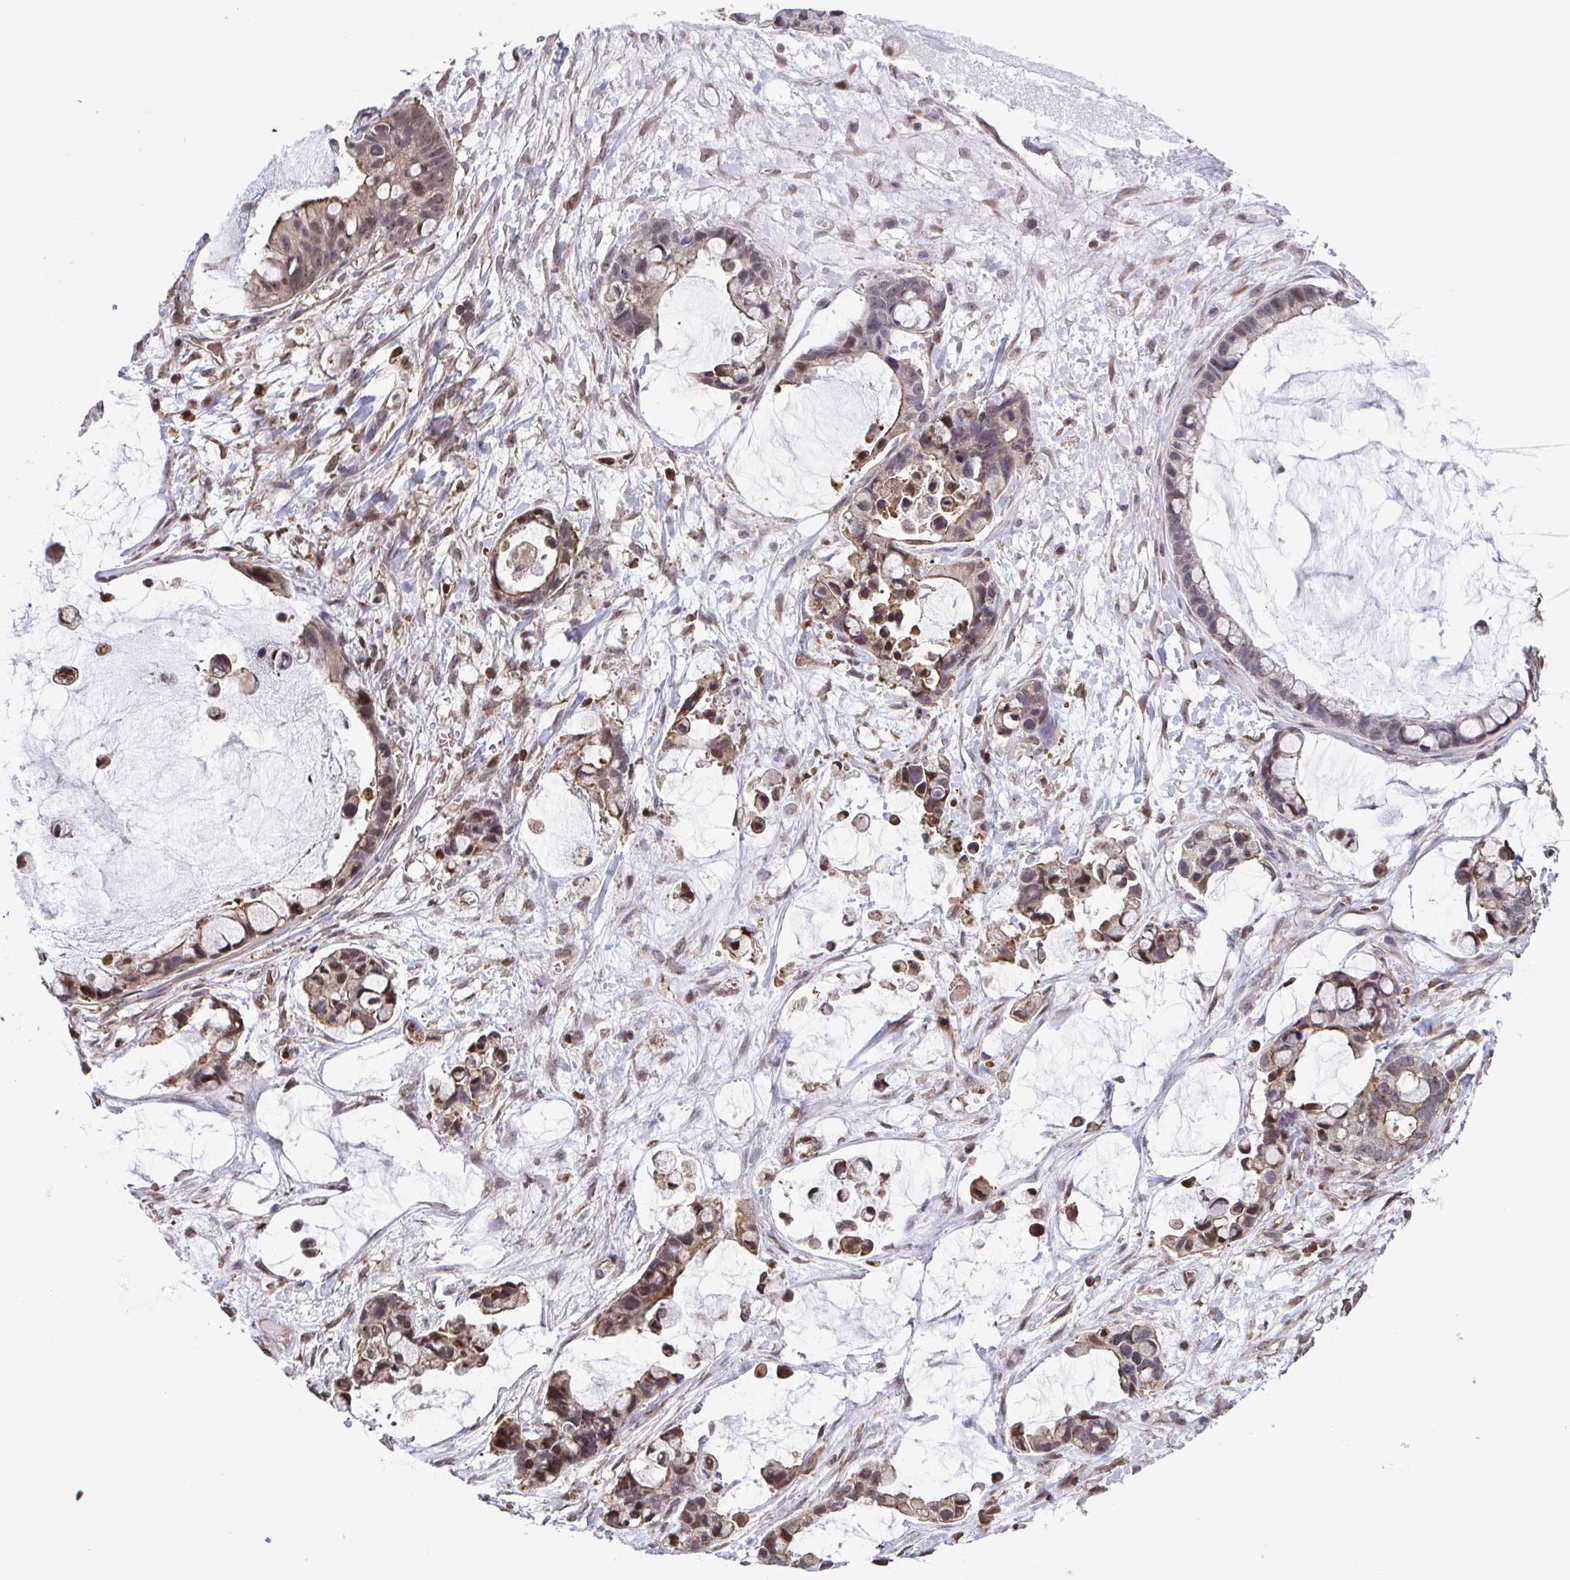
{"staining": {"intensity": "weak", "quantity": ">75%", "location": "cytoplasmic/membranous,nuclear"}, "tissue": "ovarian cancer", "cell_type": "Tumor cells", "image_type": "cancer", "snomed": [{"axis": "morphology", "description": "Cystadenocarcinoma, mucinous, NOS"}, {"axis": "topography", "description": "Ovary"}], "caption": "Mucinous cystadenocarcinoma (ovarian) was stained to show a protein in brown. There is low levels of weak cytoplasmic/membranous and nuclear staining in approximately >75% of tumor cells.", "gene": "SEC63", "patient": {"sex": "female", "age": 63}}